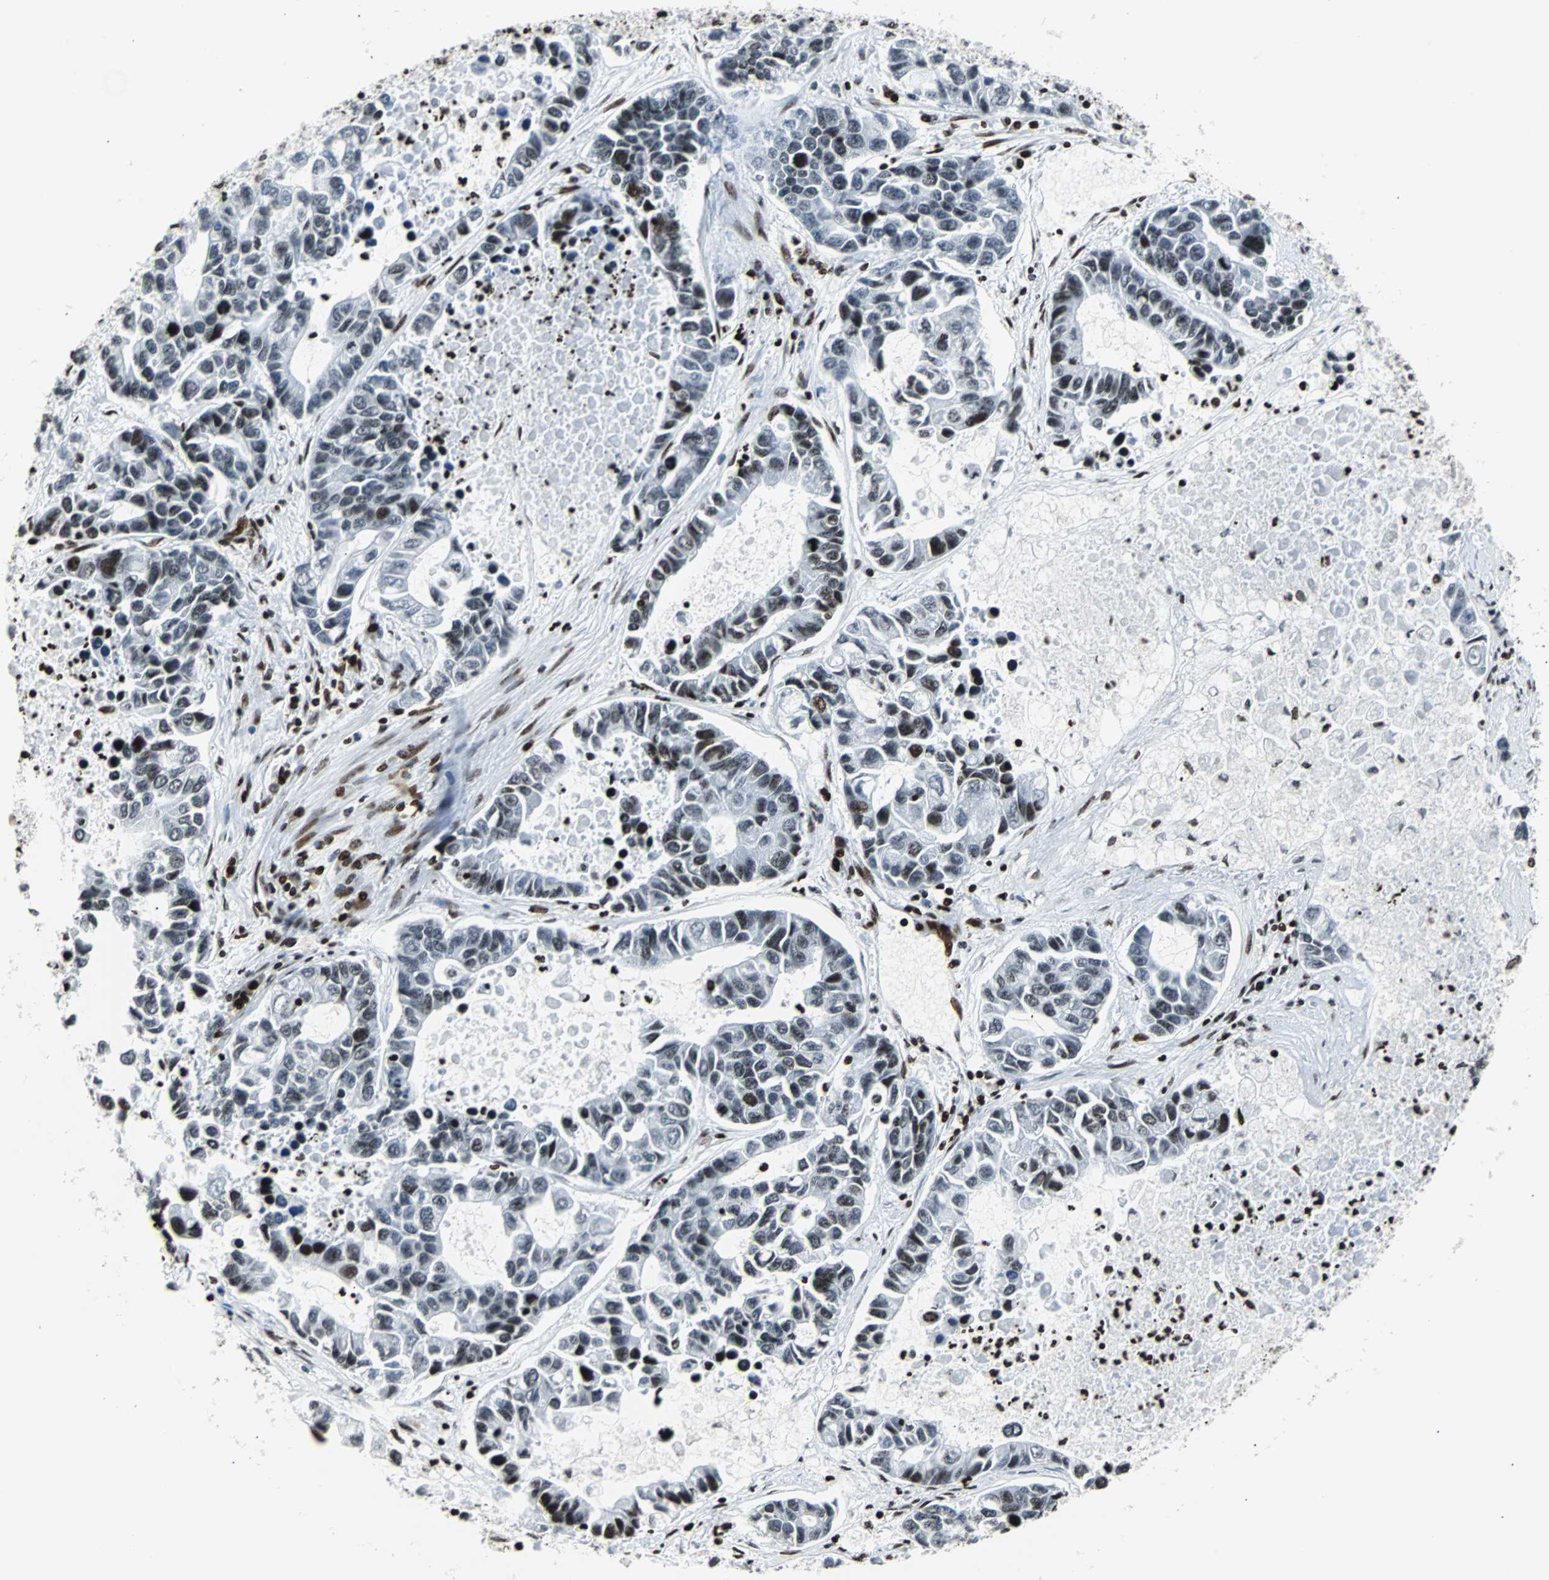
{"staining": {"intensity": "moderate", "quantity": "<25%", "location": "nuclear"}, "tissue": "lung cancer", "cell_type": "Tumor cells", "image_type": "cancer", "snomed": [{"axis": "morphology", "description": "Adenocarcinoma, NOS"}, {"axis": "topography", "description": "Lung"}], "caption": "Immunohistochemical staining of adenocarcinoma (lung) shows moderate nuclear protein positivity in approximately <25% of tumor cells. (DAB (3,3'-diaminobenzidine) IHC, brown staining for protein, blue staining for nuclei).", "gene": "ZNF131", "patient": {"sex": "female", "age": 51}}